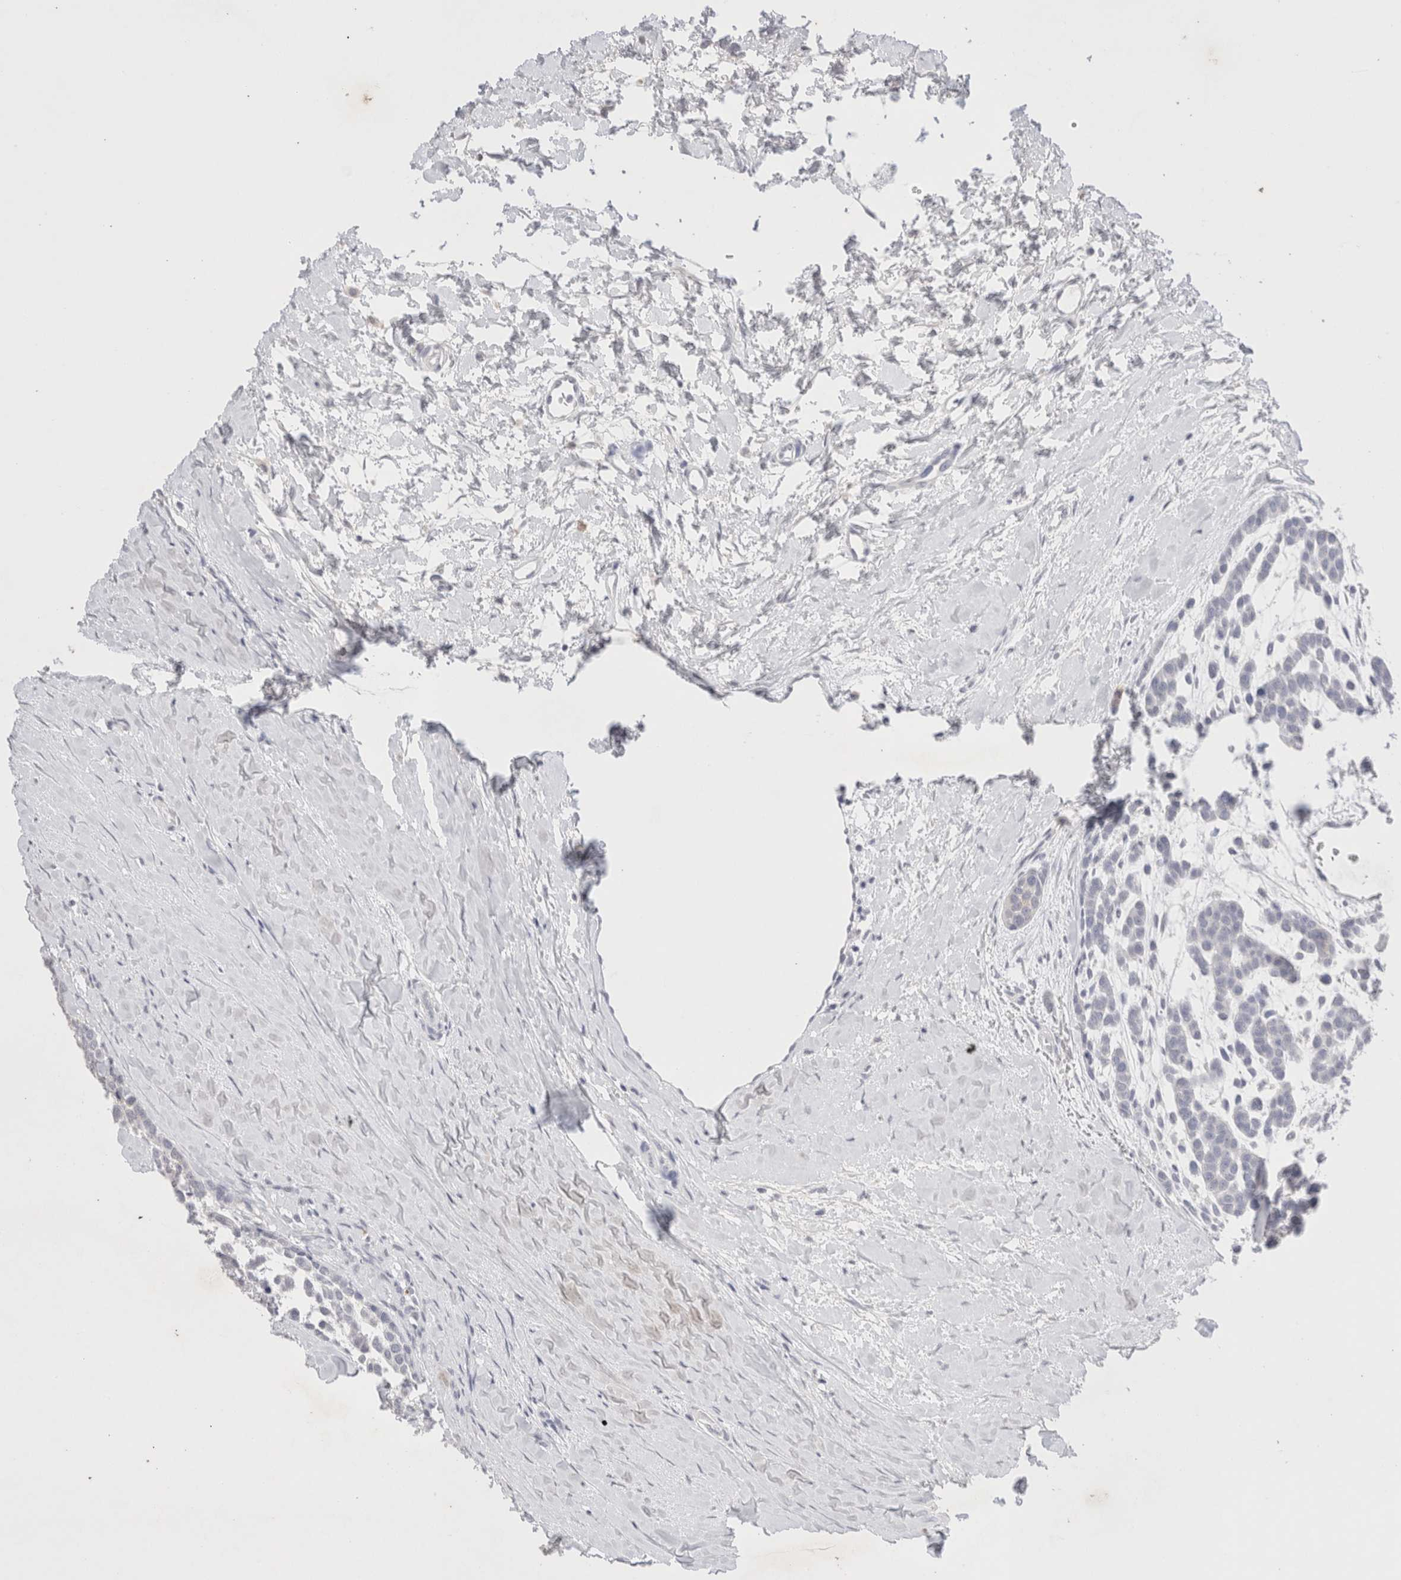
{"staining": {"intensity": "negative", "quantity": "none", "location": "none"}, "tissue": "head and neck cancer", "cell_type": "Tumor cells", "image_type": "cancer", "snomed": [{"axis": "morphology", "description": "Adenocarcinoma, NOS"}, {"axis": "morphology", "description": "Adenoma, NOS"}, {"axis": "topography", "description": "Head-Neck"}], "caption": "The micrograph reveals no significant staining in tumor cells of head and neck cancer. (Immunohistochemistry, brightfield microscopy, high magnification).", "gene": "EPCAM", "patient": {"sex": "female", "age": 55}}